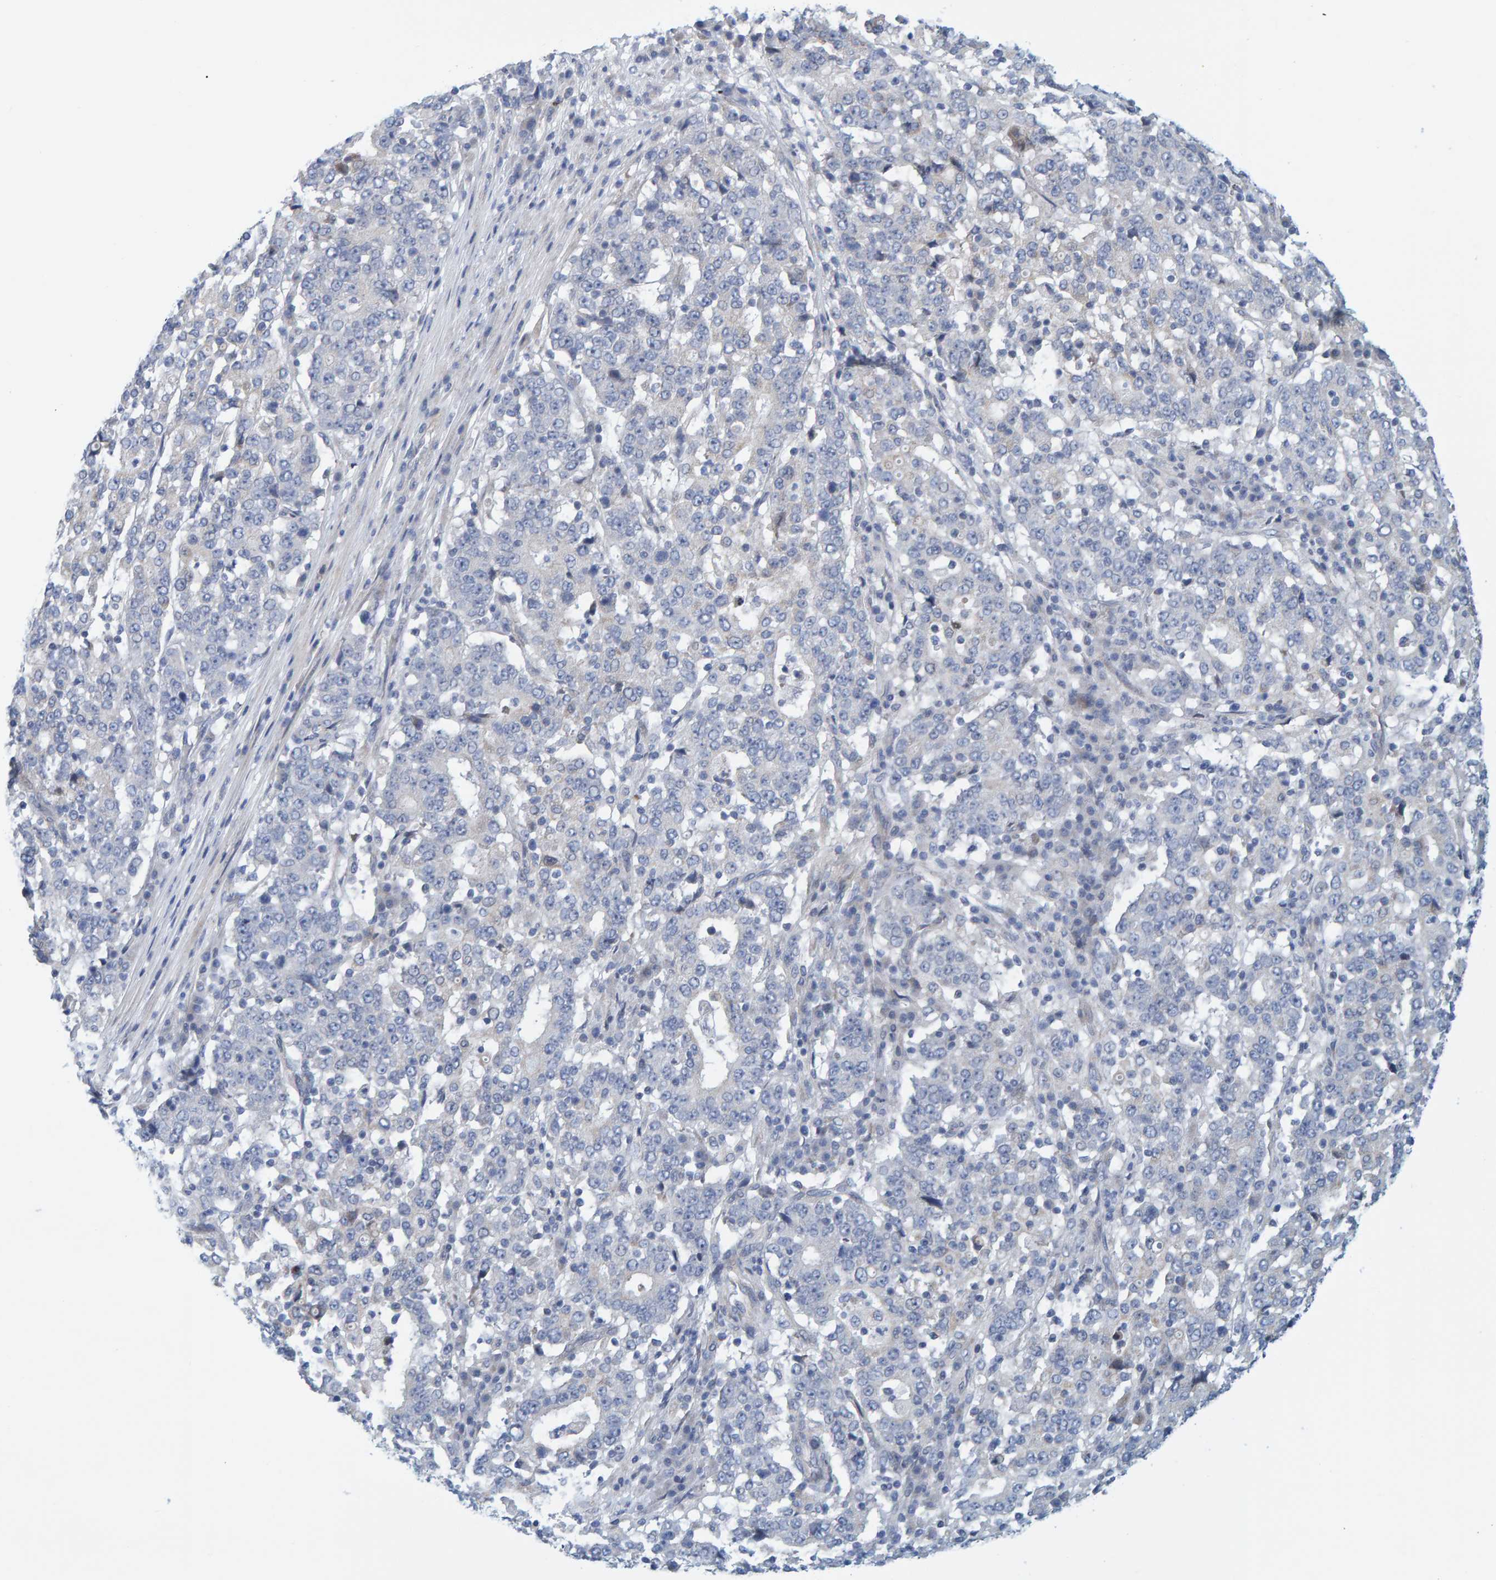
{"staining": {"intensity": "negative", "quantity": "none", "location": "none"}, "tissue": "stomach cancer", "cell_type": "Tumor cells", "image_type": "cancer", "snomed": [{"axis": "morphology", "description": "Adenocarcinoma, NOS"}, {"axis": "topography", "description": "Stomach"}], "caption": "Protein analysis of stomach cancer displays no significant staining in tumor cells.", "gene": "ZC3H3", "patient": {"sex": "male", "age": 59}}